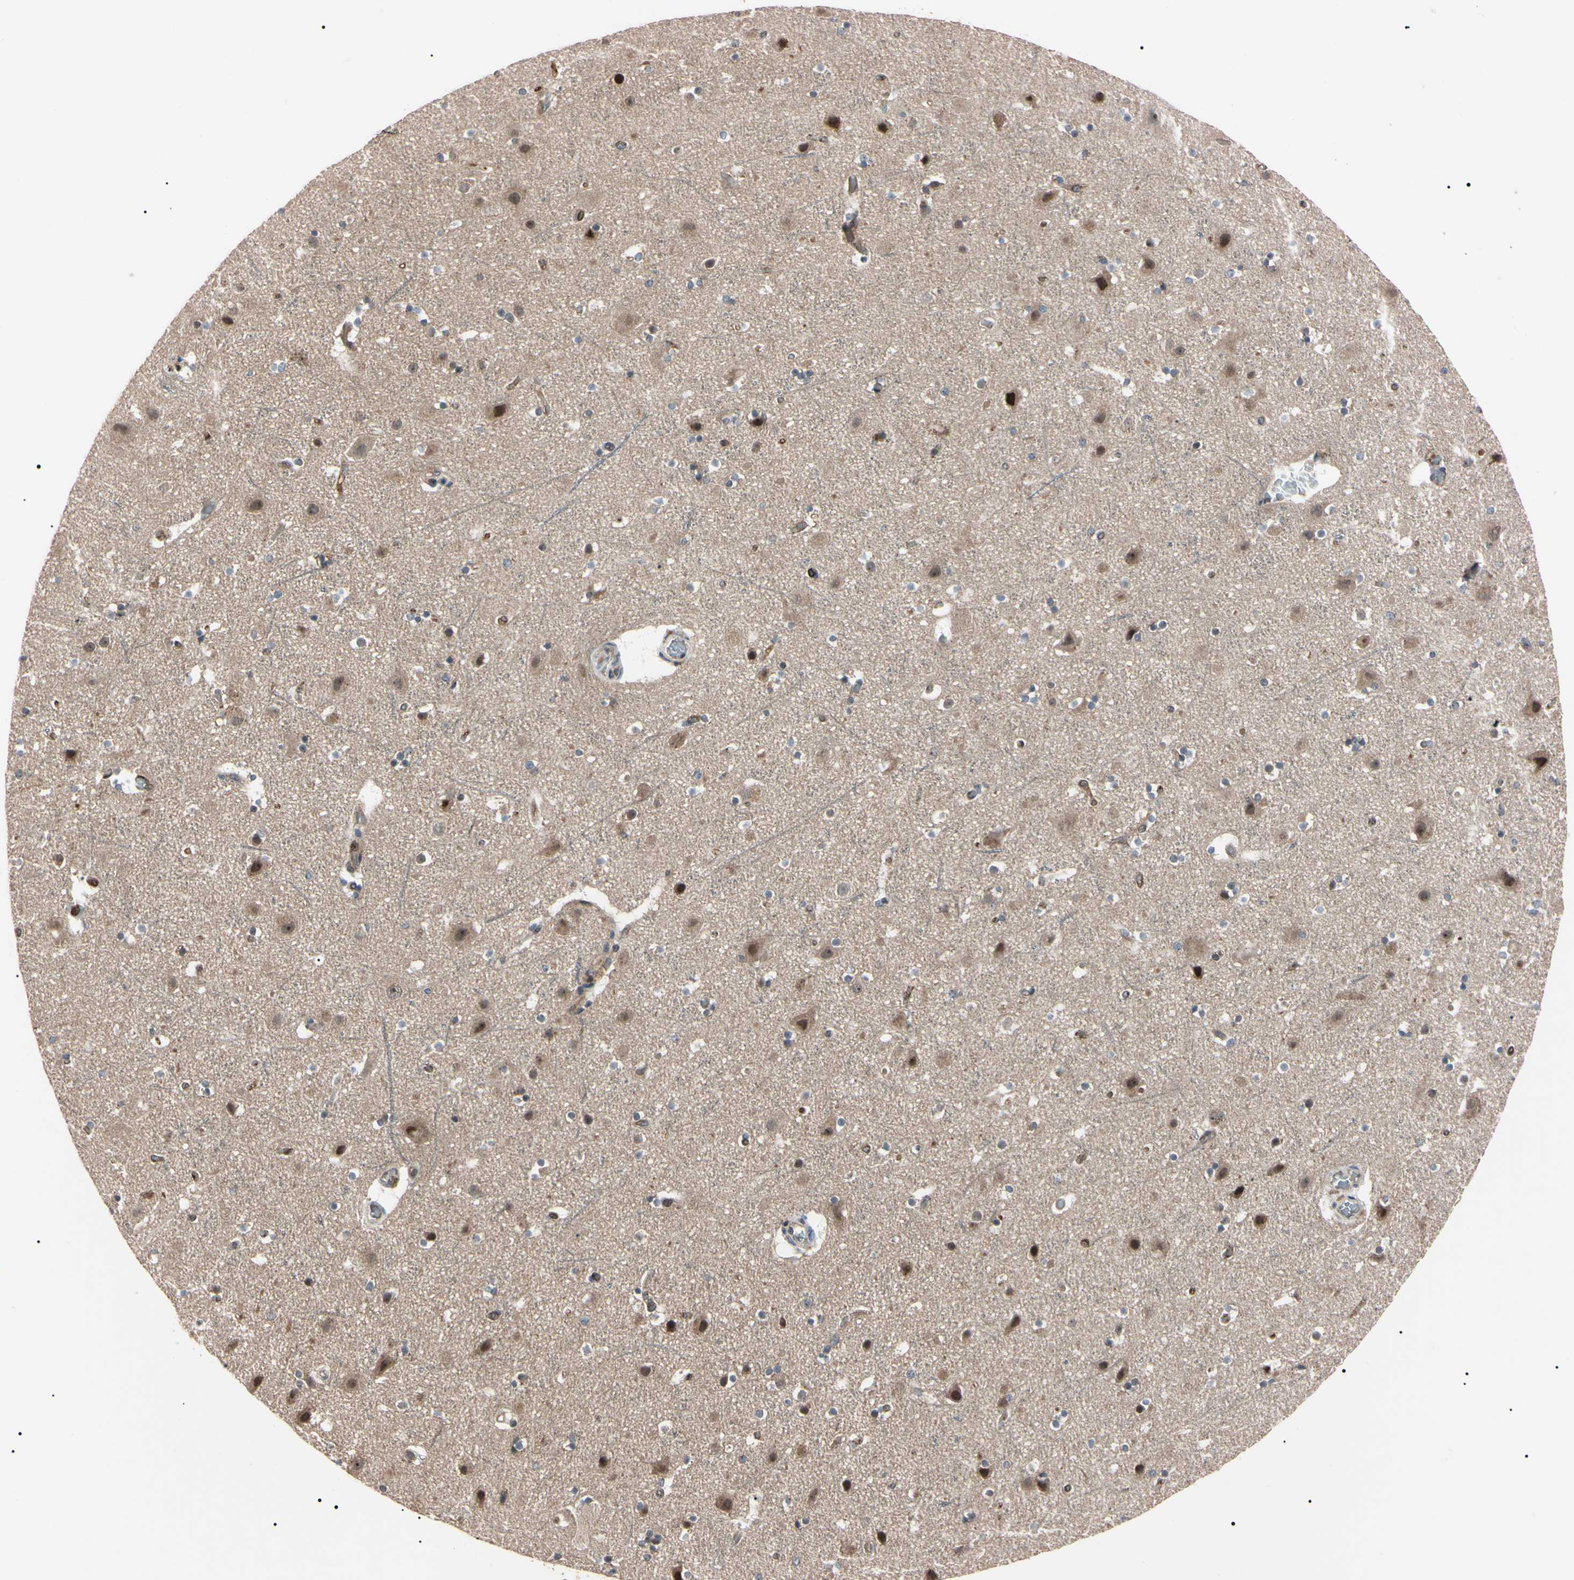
{"staining": {"intensity": "weak", "quantity": ">75%", "location": "cytoplasmic/membranous"}, "tissue": "cerebral cortex", "cell_type": "Endothelial cells", "image_type": "normal", "snomed": [{"axis": "morphology", "description": "Normal tissue, NOS"}, {"axis": "topography", "description": "Cerebral cortex"}], "caption": "DAB immunohistochemical staining of unremarkable human cerebral cortex demonstrates weak cytoplasmic/membranous protein positivity in about >75% of endothelial cells. Ihc stains the protein of interest in brown and the nuclei are stained blue.", "gene": "TRAF5", "patient": {"sex": "male", "age": 45}}